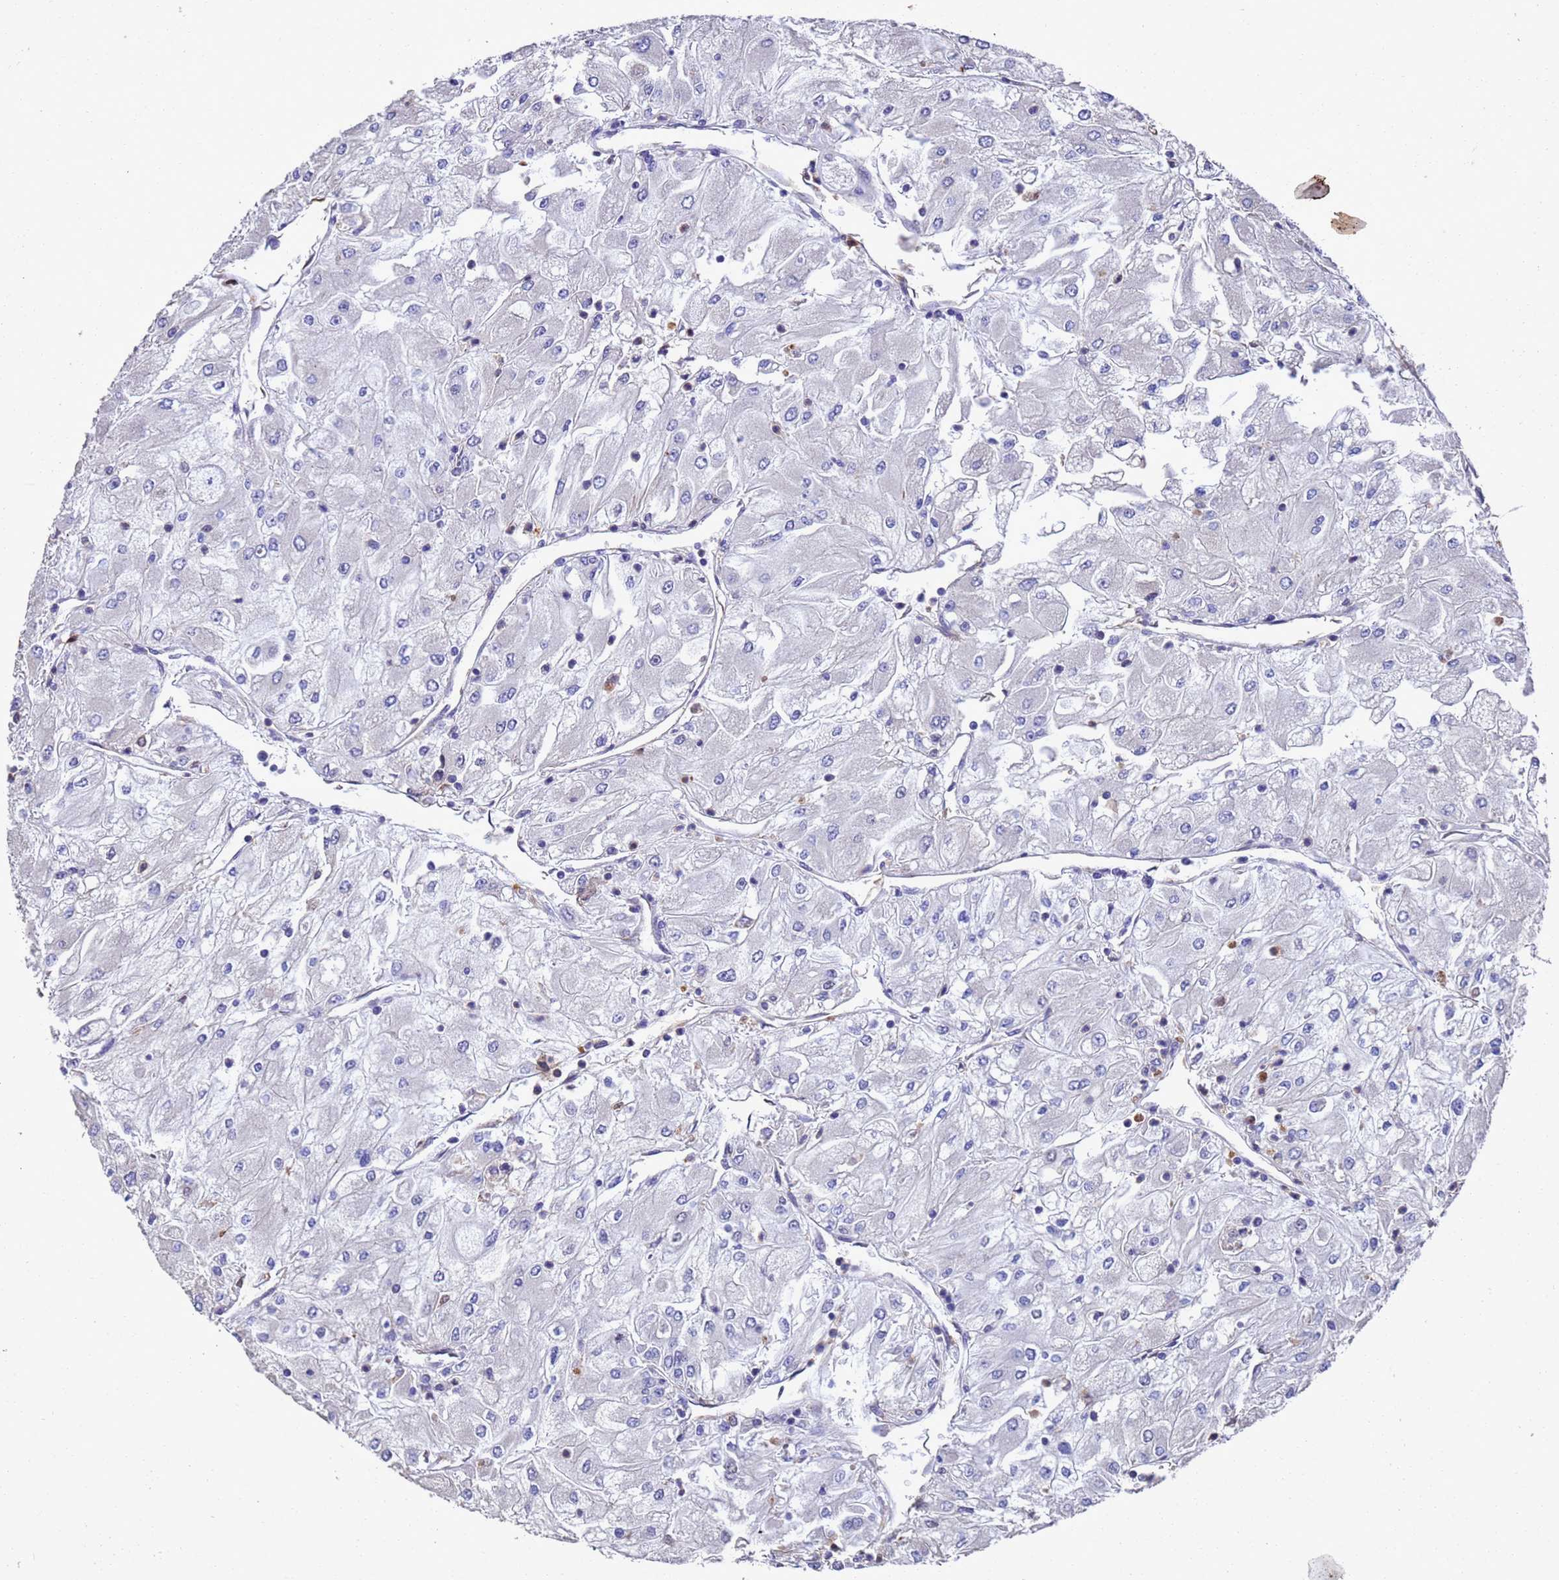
{"staining": {"intensity": "negative", "quantity": "none", "location": "none"}, "tissue": "renal cancer", "cell_type": "Tumor cells", "image_type": "cancer", "snomed": [{"axis": "morphology", "description": "Adenocarcinoma, NOS"}, {"axis": "topography", "description": "Kidney"}], "caption": "Immunohistochemistry of human adenocarcinoma (renal) displays no staining in tumor cells.", "gene": "TBK1", "patient": {"sex": "male", "age": 80}}